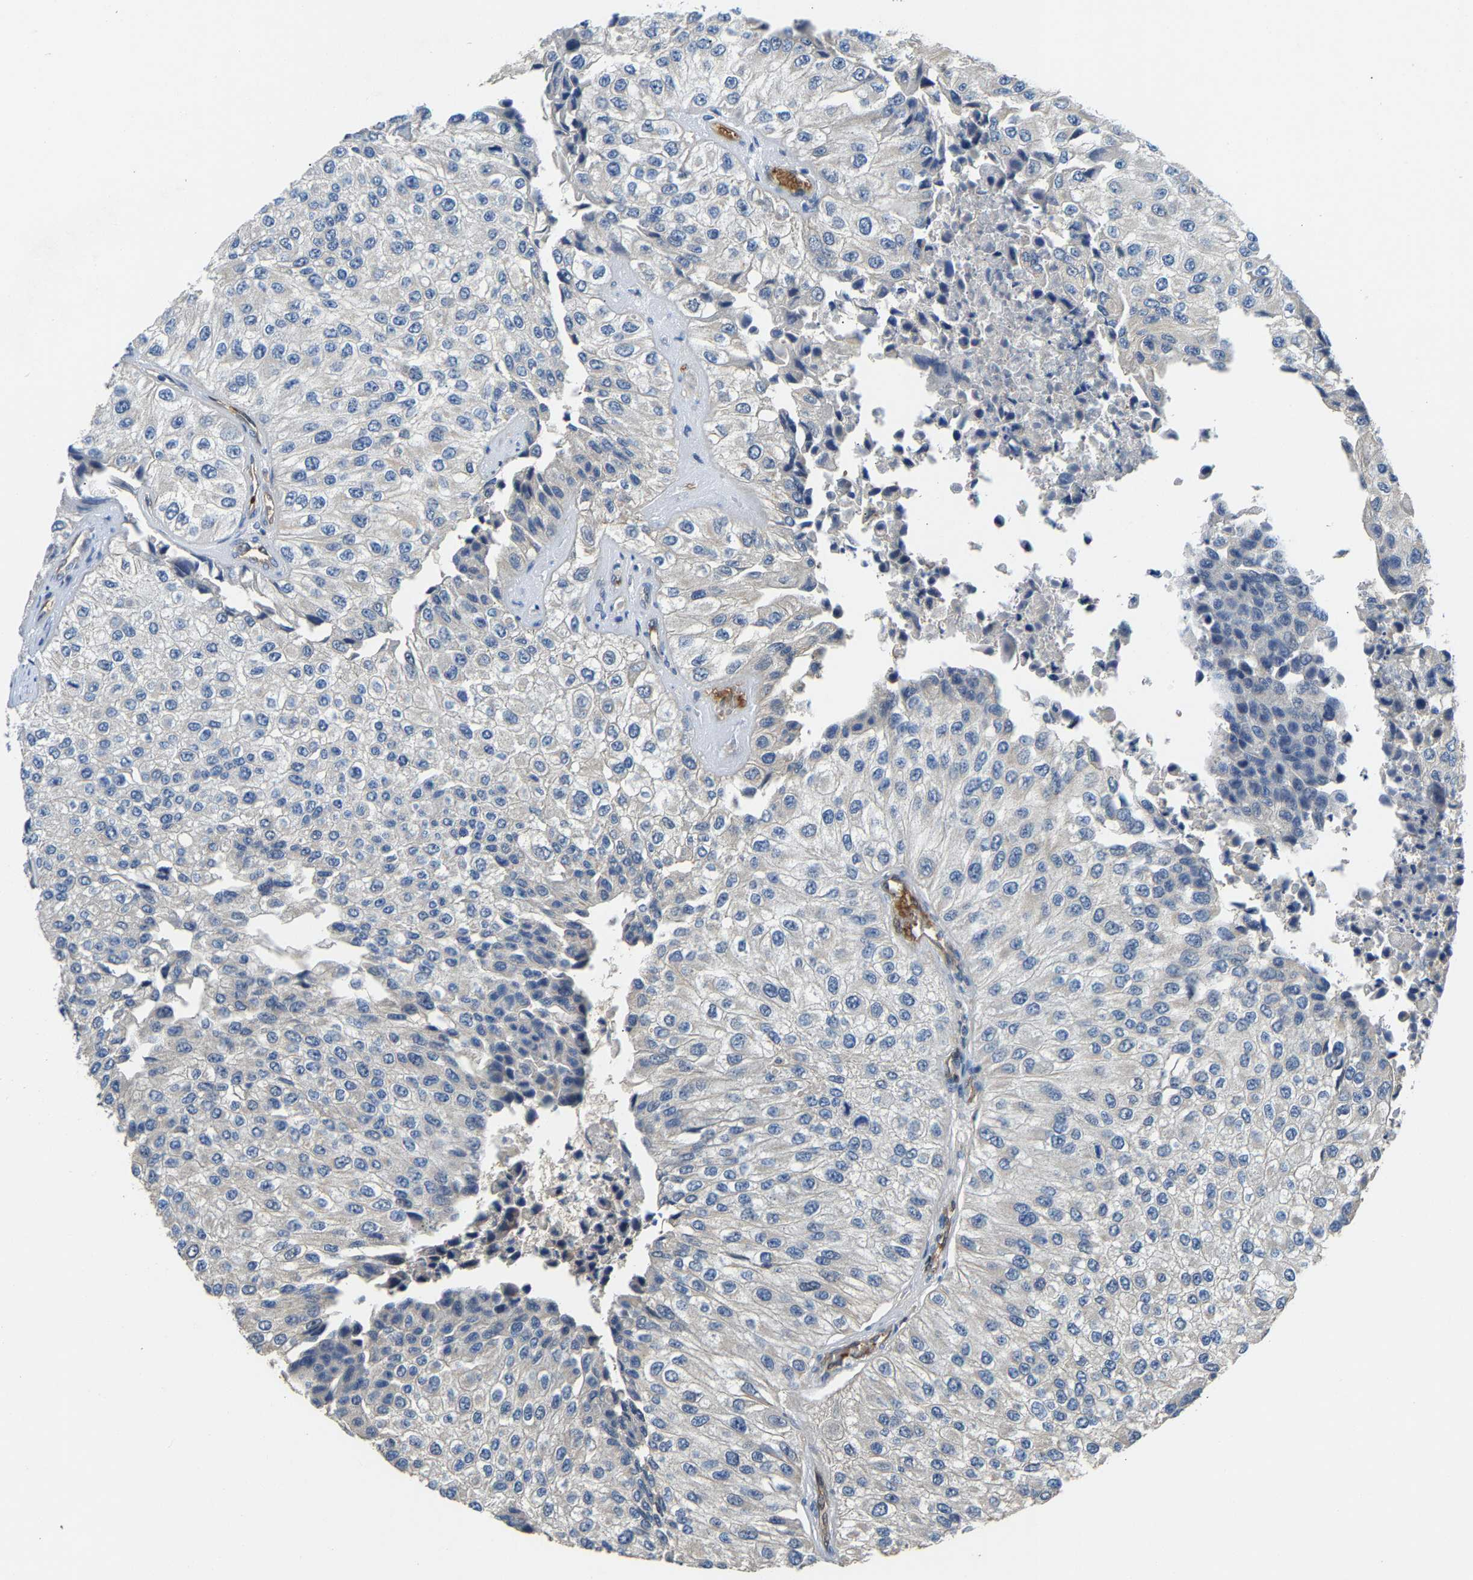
{"staining": {"intensity": "negative", "quantity": "none", "location": "none"}, "tissue": "urothelial cancer", "cell_type": "Tumor cells", "image_type": "cancer", "snomed": [{"axis": "morphology", "description": "Urothelial carcinoma, High grade"}, {"axis": "topography", "description": "Kidney"}, {"axis": "topography", "description": "Urinary bladder"}], "caption": "High power microscopy micrograph of an immunohistochemistry histopathology image of urothelial cancer, revealing no significant positivity in tumor cells.", "gene": "GIMAP7", "patient": {"sex": "male", "age": 77}}